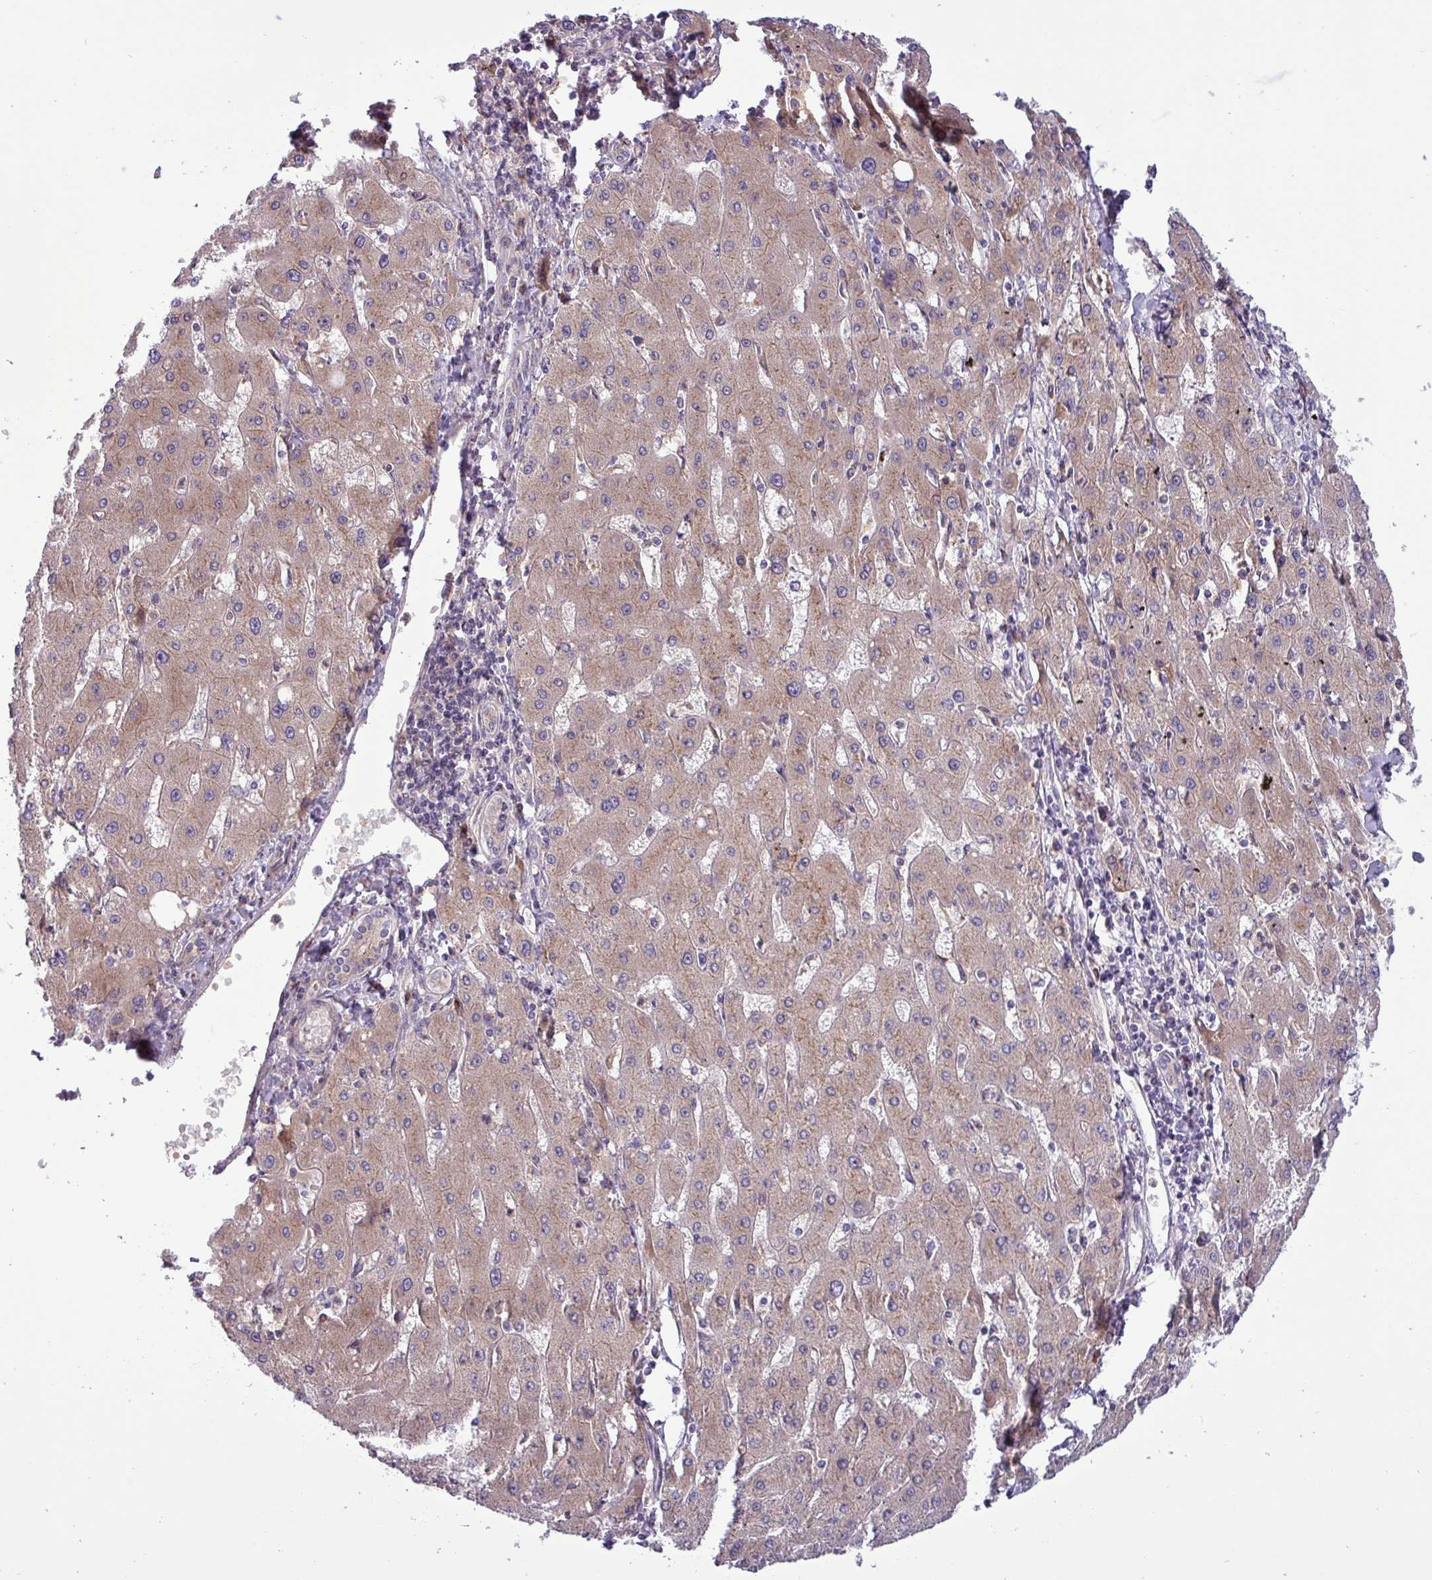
{"staining": {"intensity": "weak", "quantity": "25%-75%", "location": "cytoplasmic/membranous"}, "tissue": "liver cancer", "cell_type": "Tumor cells", "image_type": "cancer", "snomed": [{"axis": "morphology", "description": "Carcinoma, Hepatocellular, NOS"}, {"axis": "topography", "description": "Liver"}], "caption": "Human hepatocellular carcinoma (liver) stained with a protein marker shows weak staining in tumor cells.", "gene": "RAB19", "patient": {"sex": "male", "age": 72}}